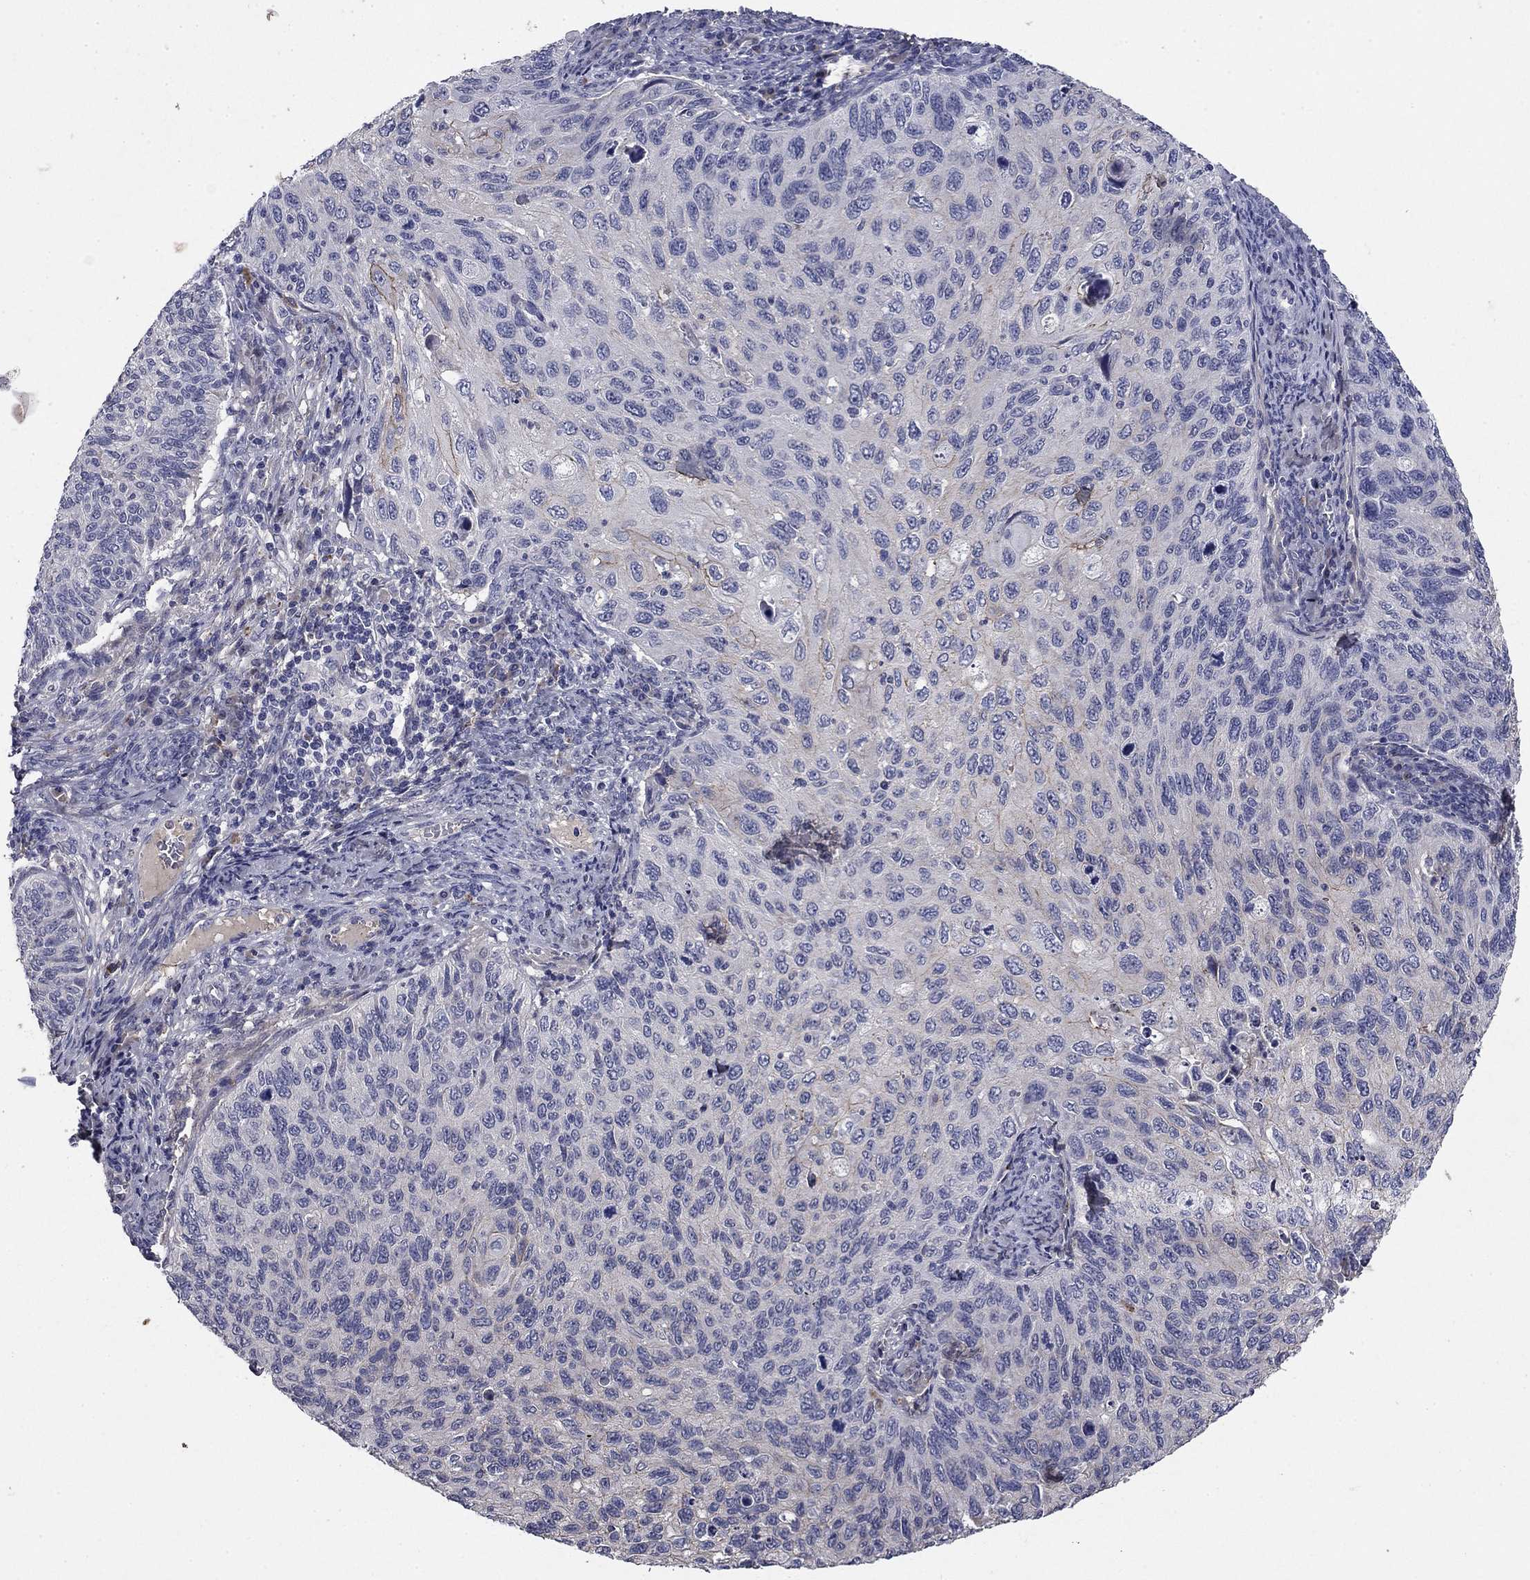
{"staining": {"intensity": "negative", "quantity": "none", "location": "none"}, "tissue": "cervical cancer", "cell_type": "Tumor cells", "image_type": "cancer", "snomed": [{"axis": "morphology", "description": "Squamous cell carcinoma, NOS"}, {"axis": "topography", "description": "Cervix"}], "caption": "Protein analysis of cervical squamous cell carcinoma reveals no significant positivity in tumor cells. (Brightfield microscopy of DAB IHC at high magnification).", "gene": "COL2A1", "patient": {"sex": "female", "age": 70}}